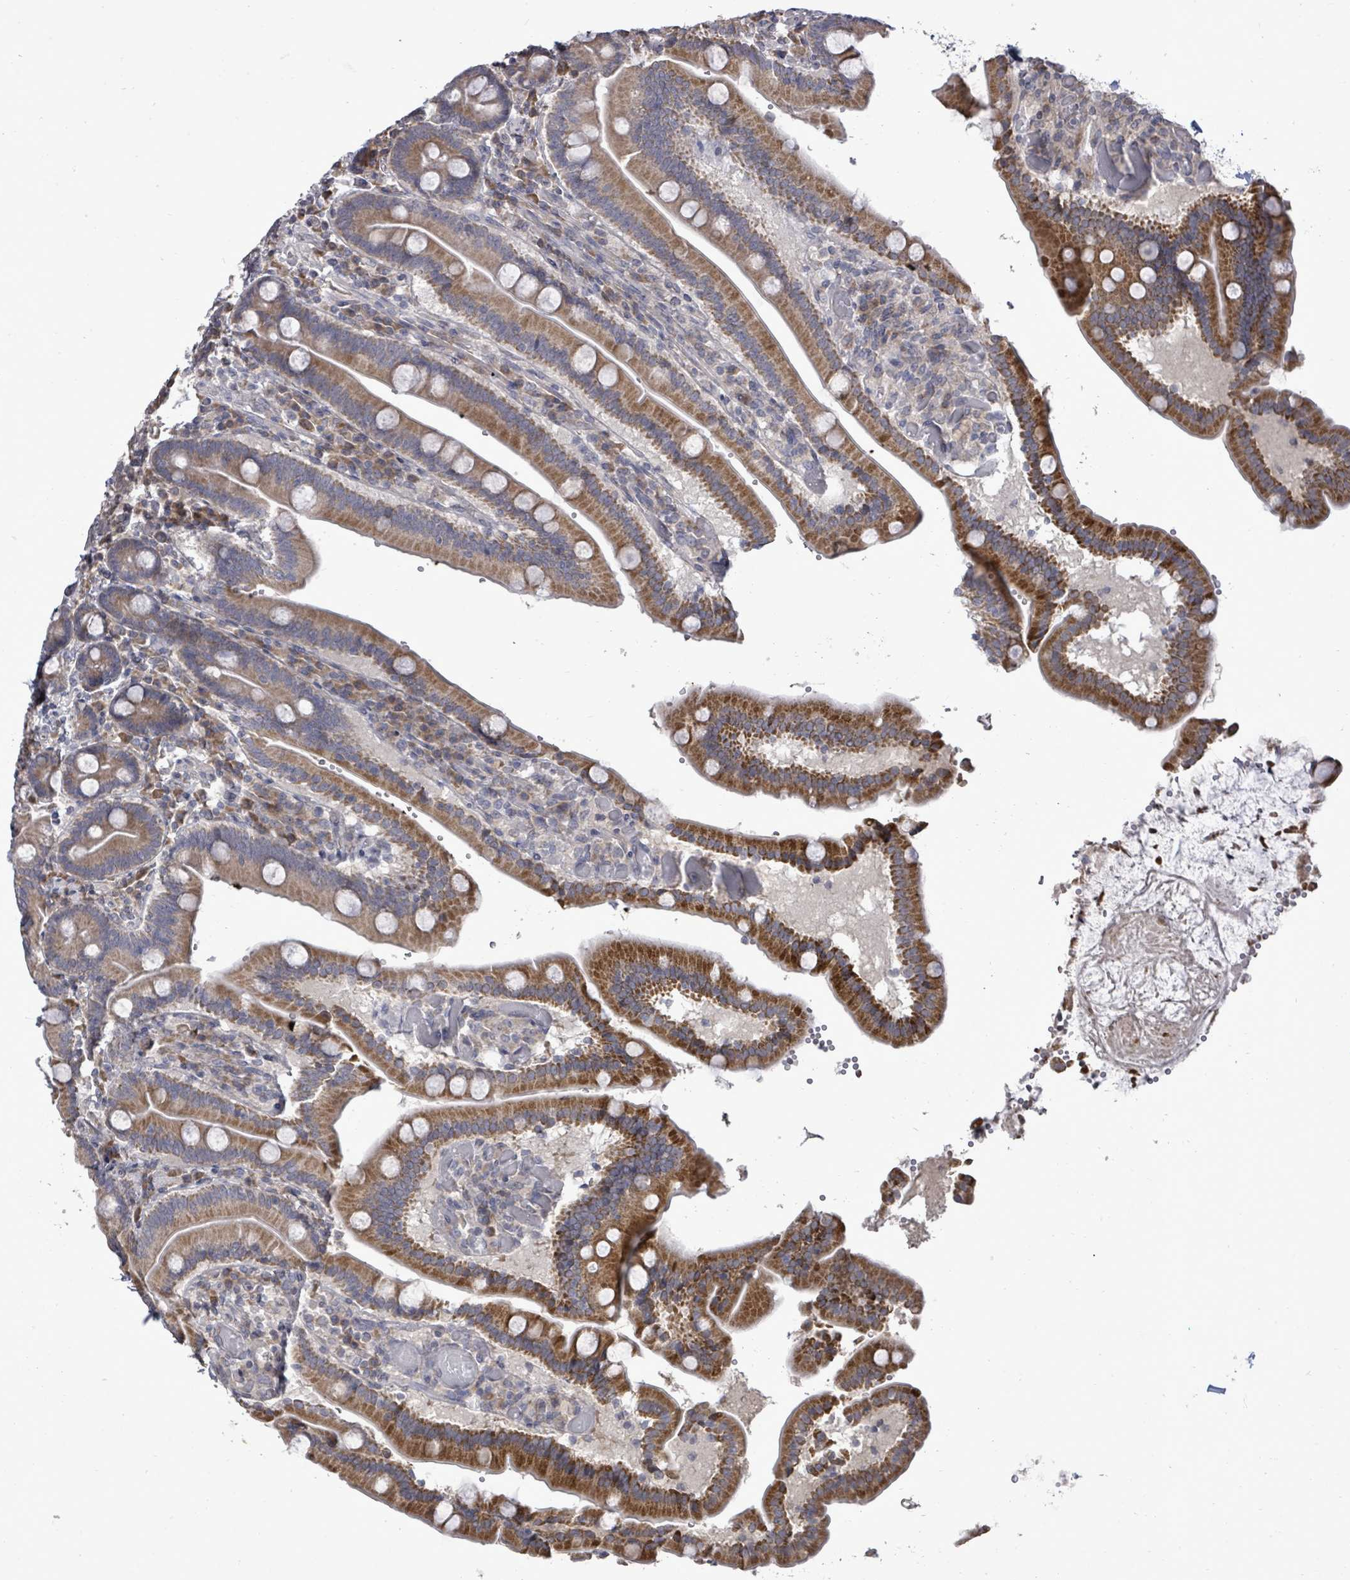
{"staining": {"intensity": "moderate", "quantity": "25%-75%", "location": "cytoplasmic/membranous"}, "tissue": "duodenum", "cell_type": "Glandular cells", "image_type": "normal", "snomed": [{"axis": "morphology", "description": "Normal tissue, NOS"}, {"axis": "topography", "description": "Duodenum"}], "caption": "Immunohistochemistry of benign human duodenum demonstrates medium levels of moderate cytoplasmic/membranous positivity in about 25%-75% of glandular cells.", "gene": "POMGNT2", "patient": {"sex": "female", "age": 62}}